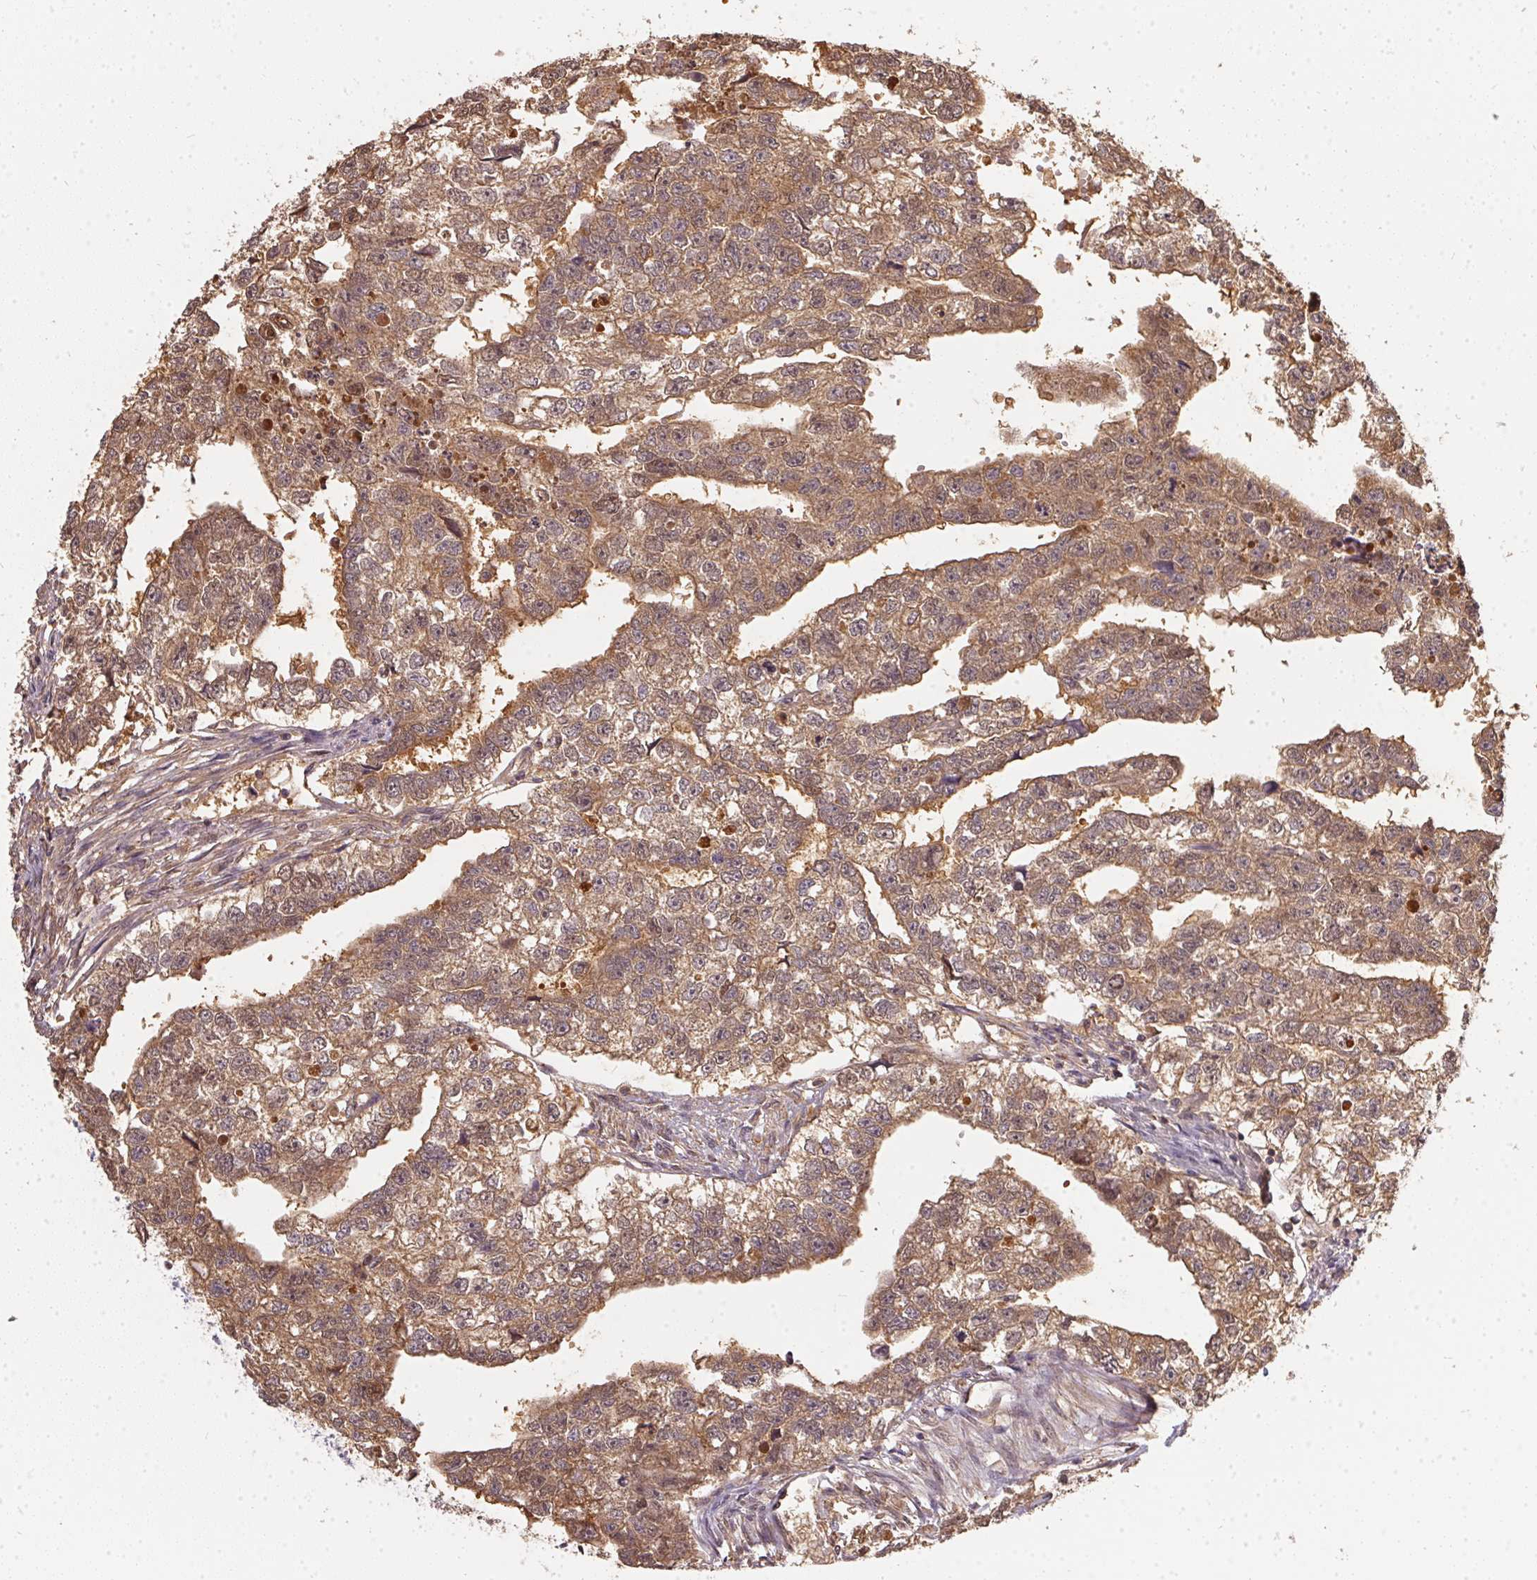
{"staining": {"intensity": "moderate", "quantity": "25%-75%", "location": "cytoplasmic/membranous"}, "tissue": "testis cancer", "cell_type": "Tumor cells", "image_type": "cancer", "snomed": [{"axis": "morphology", "description": "Carcinoma, Embryonal, NOS"}, {"axis": "morphology", "description": "Teratoma, malignant, NOS"}, {"axis": "topography", "description": "Testis"}], "caption": "Immunohistochemistry (IHC) micrograph of testis embryonal carcinoma stained for a protein (brown), which displays medium levels of moderate cytoplasmic/membranous expression in approximately 25%-75% of tumor cells.", "gene": "BLMH", "patient": {"sex": "male", "age": 44}}